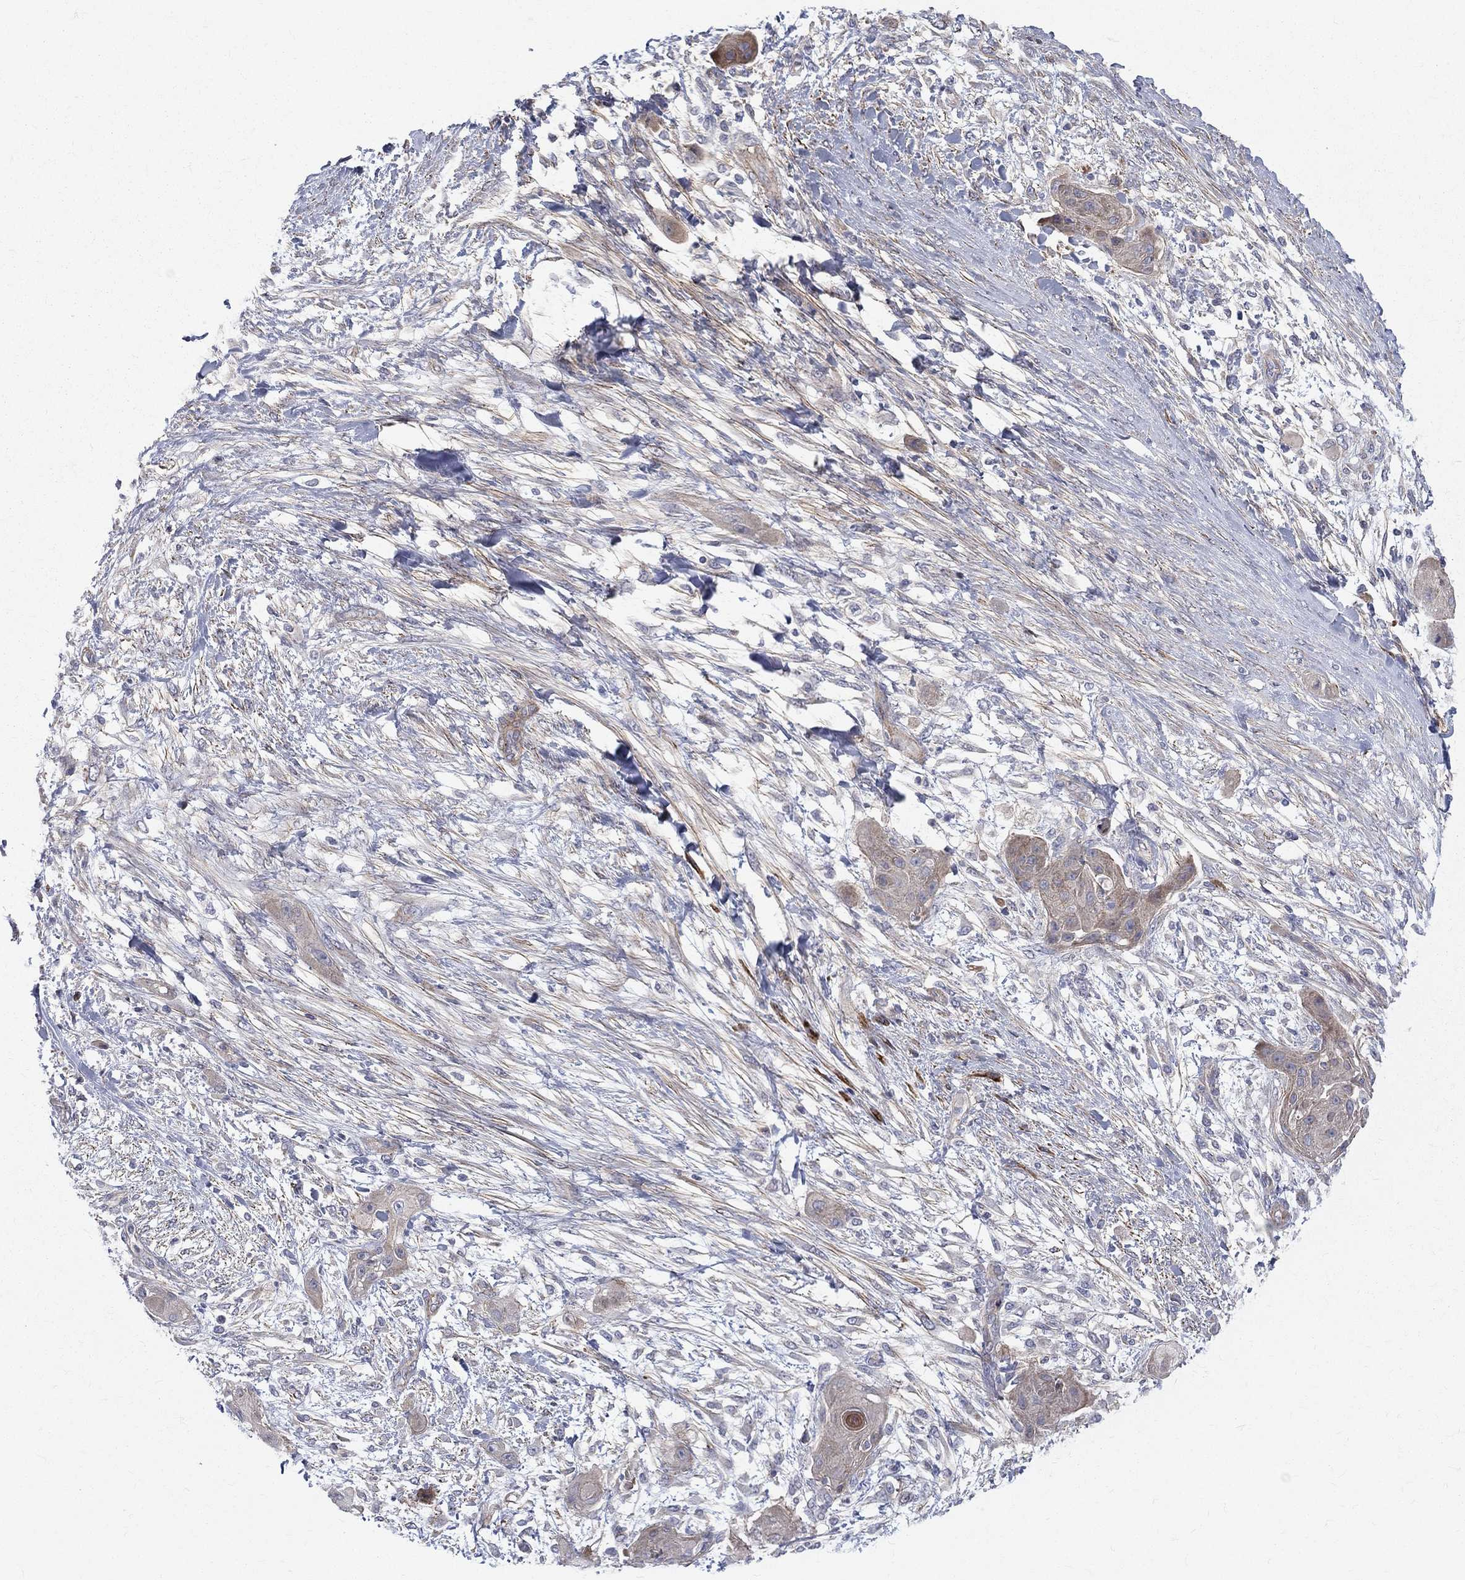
{"staining": {"intensity": "weak", "quantity": "<25%", "location": "cytoplasmic/membranous"}, "tissue": "skin cancer", "cell_type": "Tumor cells", "image_type": "cancer", "snomed": [{"axis": "morphology", "description": "Squamous cell carcinoma, NOS"}, {"axis": "topography", "description": "Skin"}], "caption": "This is an IHC micrograph of squamous cell carcinoma (skin). There is no positivity in tumor cells.", "gene": "POMZP3", "patient": {"sex": "male", "age": 62}}